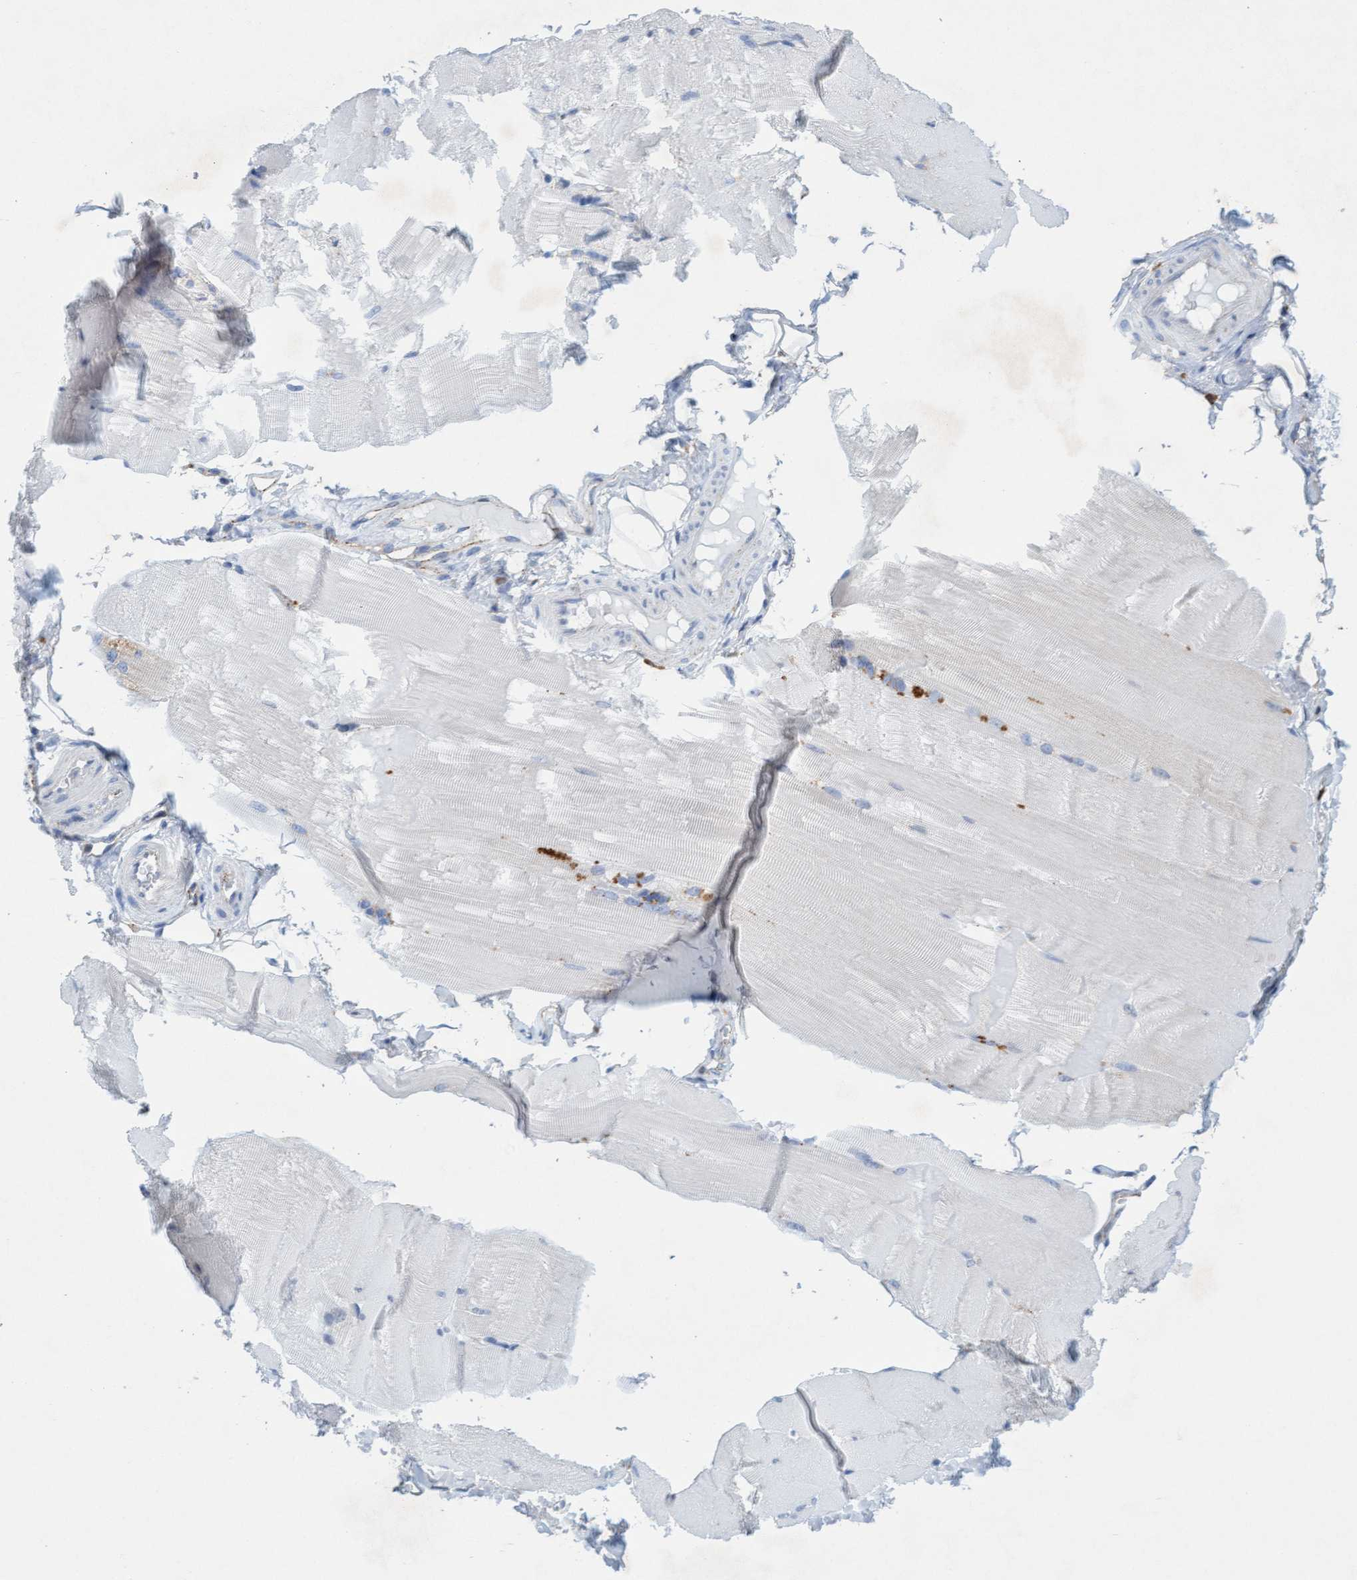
{"staining": {"intensity": "weak", "quantity": "<25%", "location": "cytoplasmic/membranous"}, "tissue": "skeletal muscle", "cell_type": "Myocytes", "image_type": "normal", "snomed": [{"axis": "morphology", "description": "Normal tissue, NOS"}, {"axis": "topography", "description": "Skin"}, {"axis": "topography", "description": "Skeletal muscle"}], "caption": "IHC photomicrograph of normal skeletal muscle: human skeletal muscle stained with DAB (3,3'-diaminobenzidine) demonstrates no significant protein staining in myocytes.", "gene": "SGSH", "patient": {"sex": "male", "age": 83}}